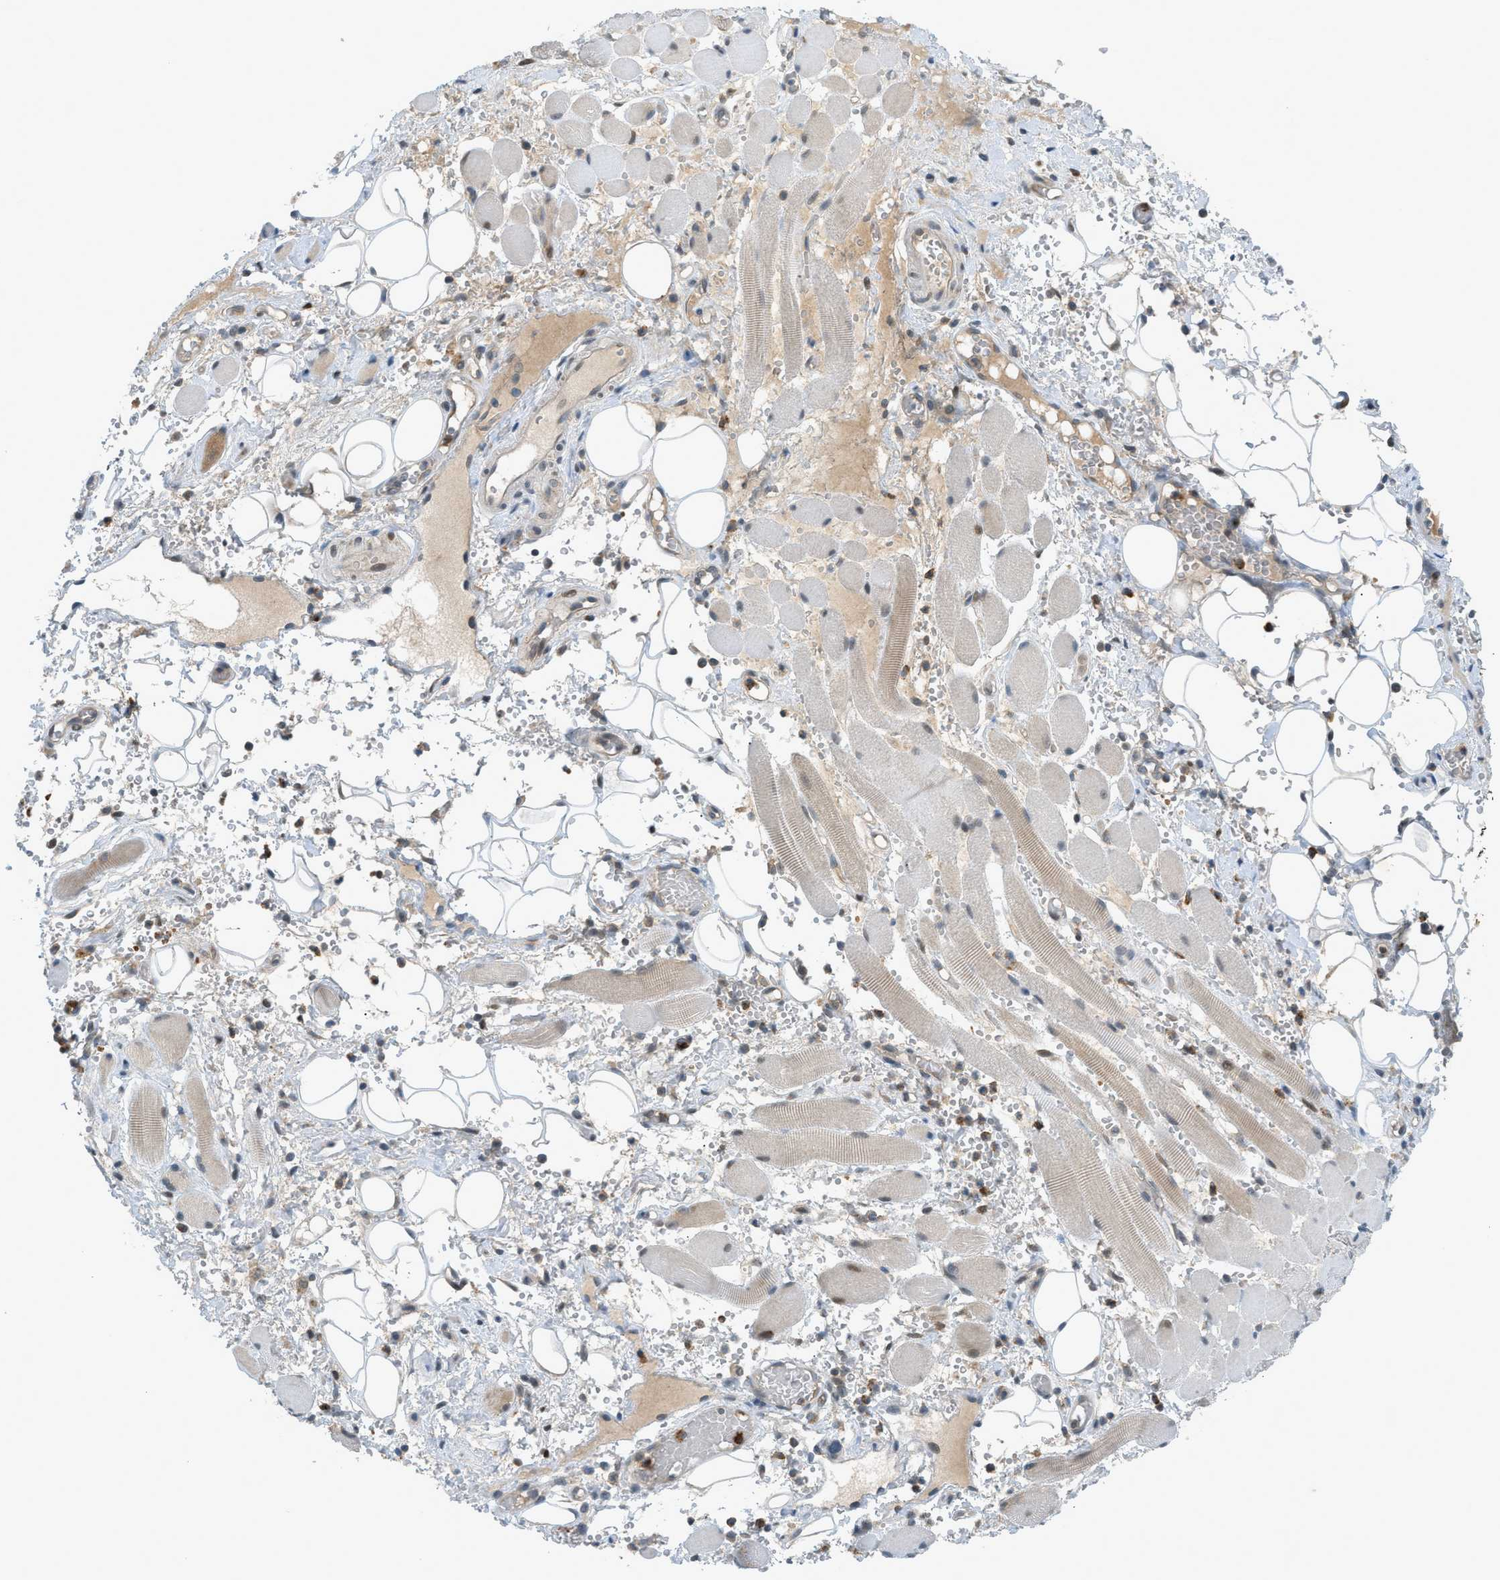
{"staining": {"intensity": "weak", "quantity": "25%-75%", "location": "cytoplasmic/membranous"}, "tissue": "adipose tissue", "cell_type": "Adipocytes", "image_type": "normal", "snomed": [{"axis": "morphology", "description": "Squamous cell carcinoma, NOS"}, {"axis": "topography", "description": "Oral tissue"}, {"axis": "topography", "description": "Head-Neck"}], "caption": "A high-resolution image shows immunohistochemistry staining of benign adipose tissue, which exhibits weak cytoplasmic/membranous staining in approximately 25%-75% of adipocytes.", "gene": "DYRK1A", "patient": {"sex": "female", "age": 50}}